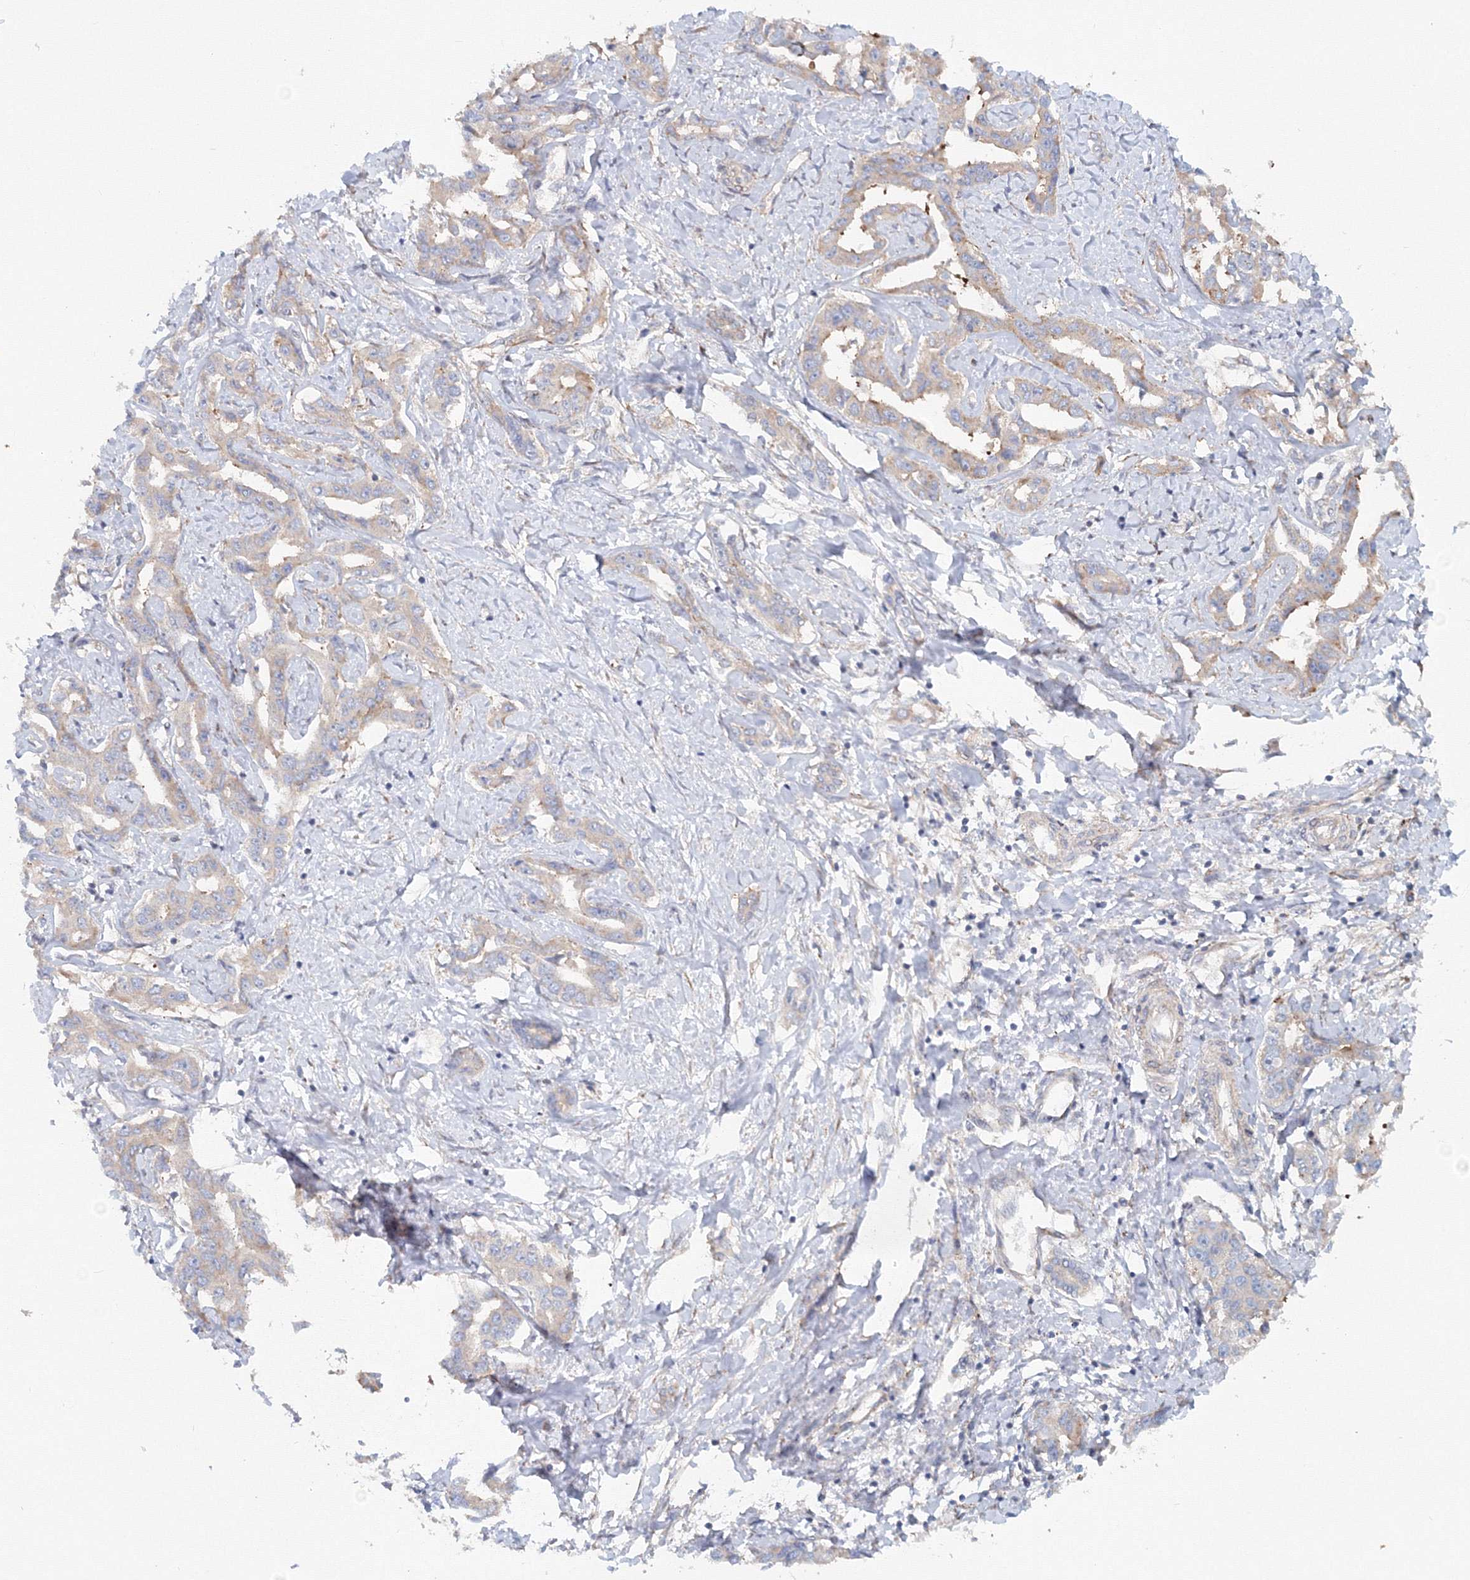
{"staining": {"intensity": "weak", "quantity": "<25%", "location": "cytoplasmic/membranous"}, "tissue": "liver cancer", "cell_type": "Tumor cells", "image_type": "cancer", "snomed": [{"axis": "morphology", "description": "Cholangiocarcinoma"}, {"axis": "topography", "description": "Liver"}], "caption": "Immunohistochemistry micrograph of human cholangiocarcinoma (liver) stained for a protein (brown), which displays no staining in tumor cells. The staining was performed using DAB to visualize the protein expression in brown, while the nuclei were stained in blue with hematoxylin (Magnification: 20x).", "gene": "EXOC1", "patient": {"sex": "male", "age": 59}}